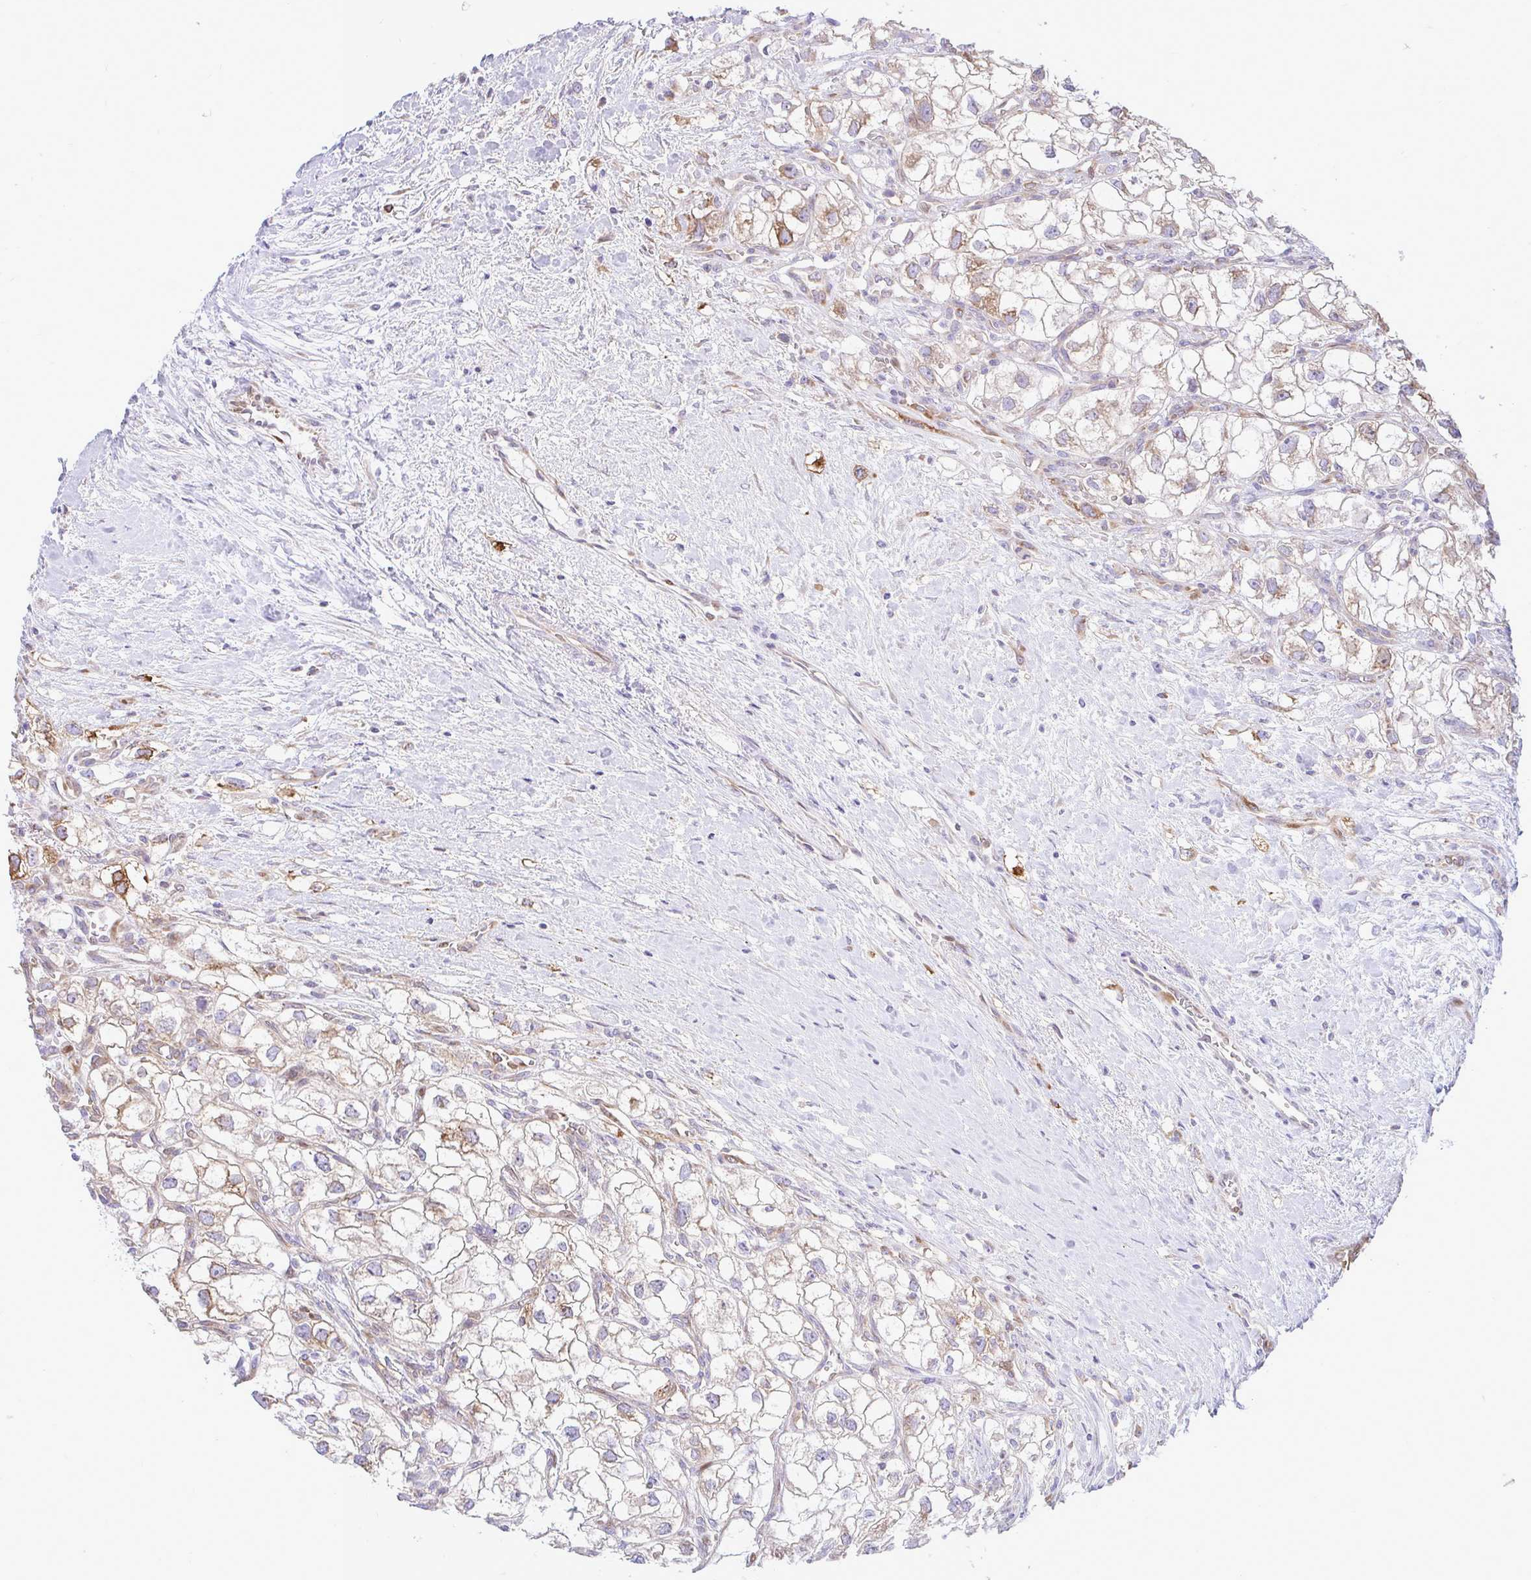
{"staining": {"intensity": "moderate", "quantity": "25%-75%", "location": "cytoplasmic/membranous"}, "tissue": "renal cancer", "cell_type": "Tumor cells", "image_type": "cancer", "snomed": [{"axis": "morphology", "description": "Adenocarcinoma, NOS"}, {"axis": "topography", "description": "Kidney"}], "caption": "Adenocarcinoma (renal) tissue displays moderate cytoplasmic/membranous expression in about 25%-75% of tumor cells", "gene": "EEF1A2", "patient": {"sex": "male", "age": 59}}